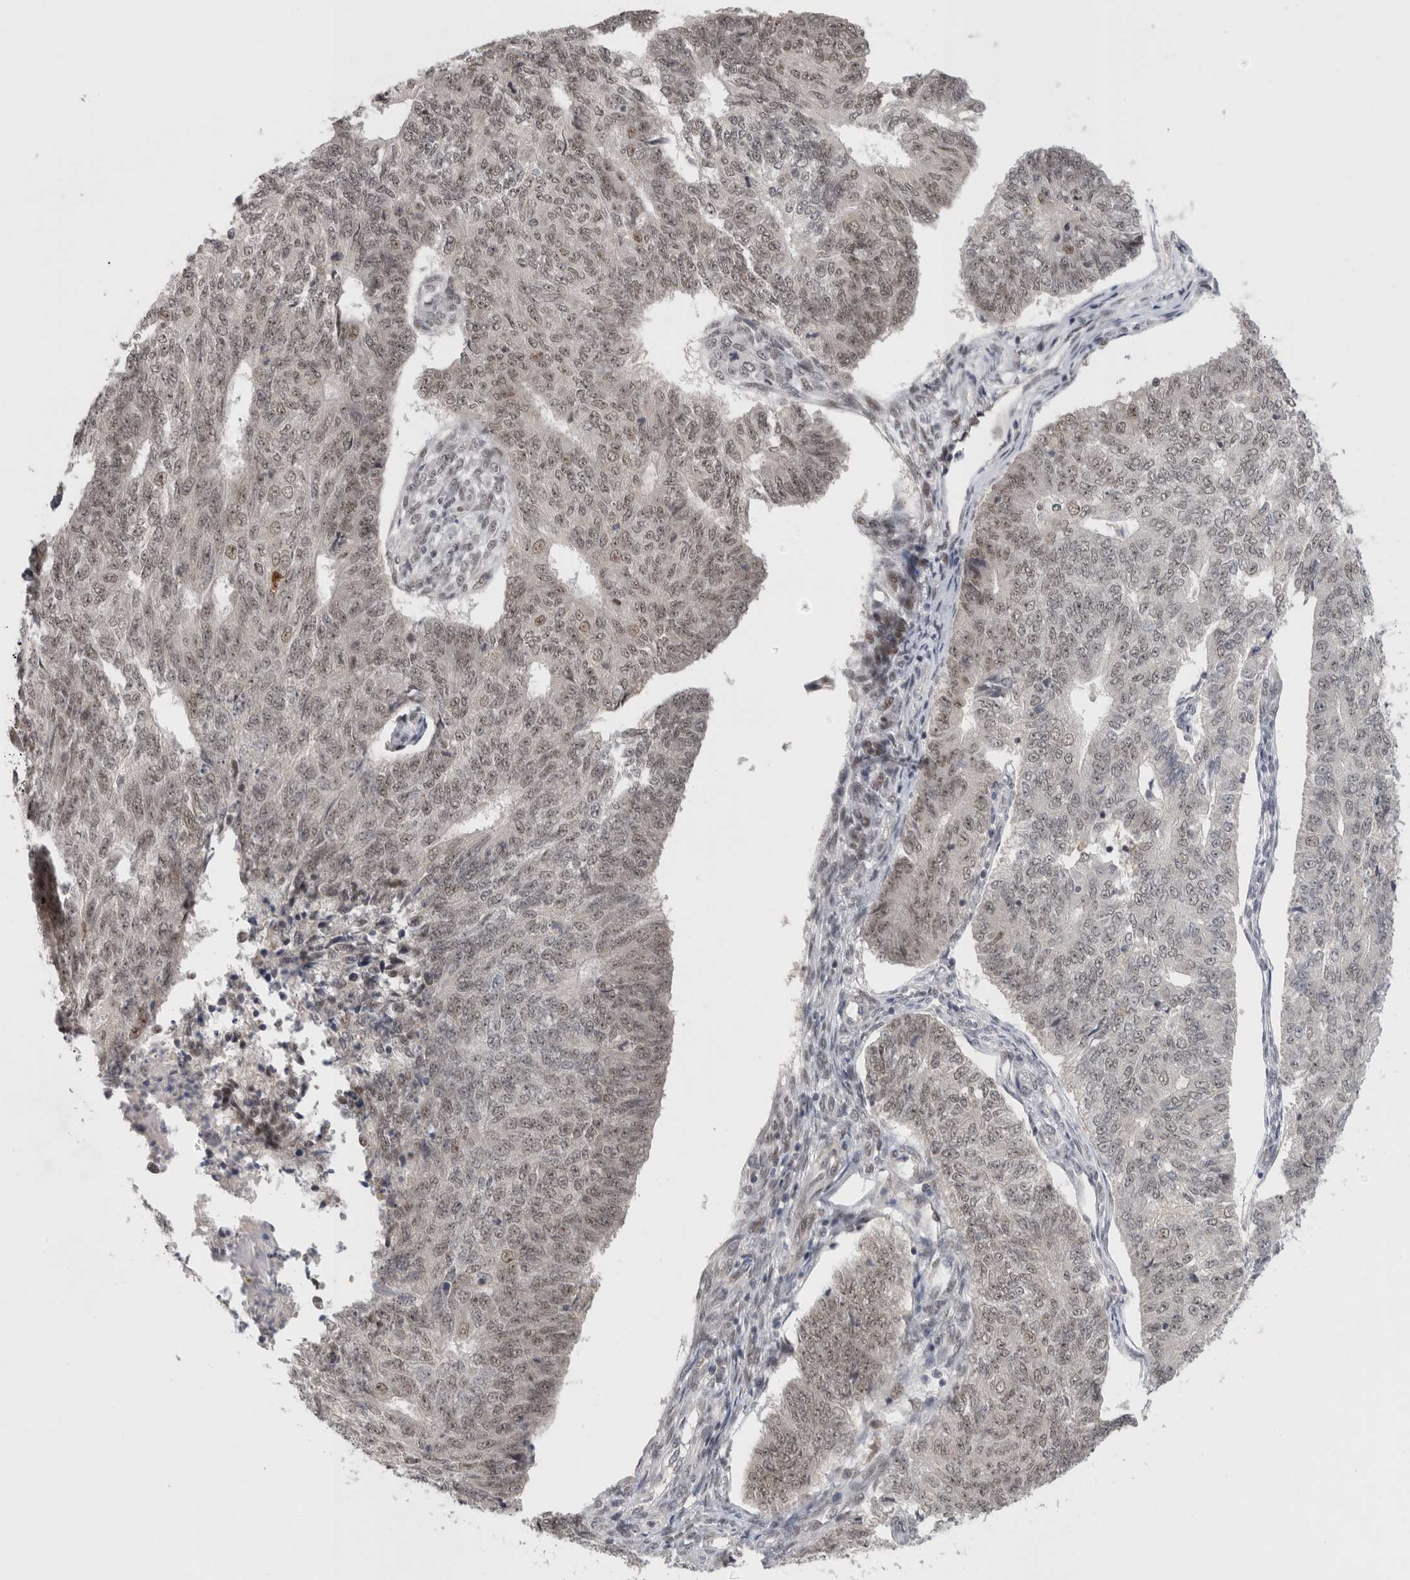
{"staining": {"intensity": "weak", "quantity": ">75%", "location": "nuclear"}, "tissue": "endometrial cancer", "cell_type": "Tumor cells", "image_type": "cancer", "snomed": [{"axis": "morphology", "description": "Adenocarcinoma, NOS"}, {"axis": "topography", "description": "Endometrium"}], "caption": "Immunohistochemistry photomicrograph of endometrial cancer stained for a protein (brown), which displays low levels of weak nuclear staining in approximately >75% of tumor cells.", "gene": "HESX1", "patient": {"sex": "female", "age": 32}}